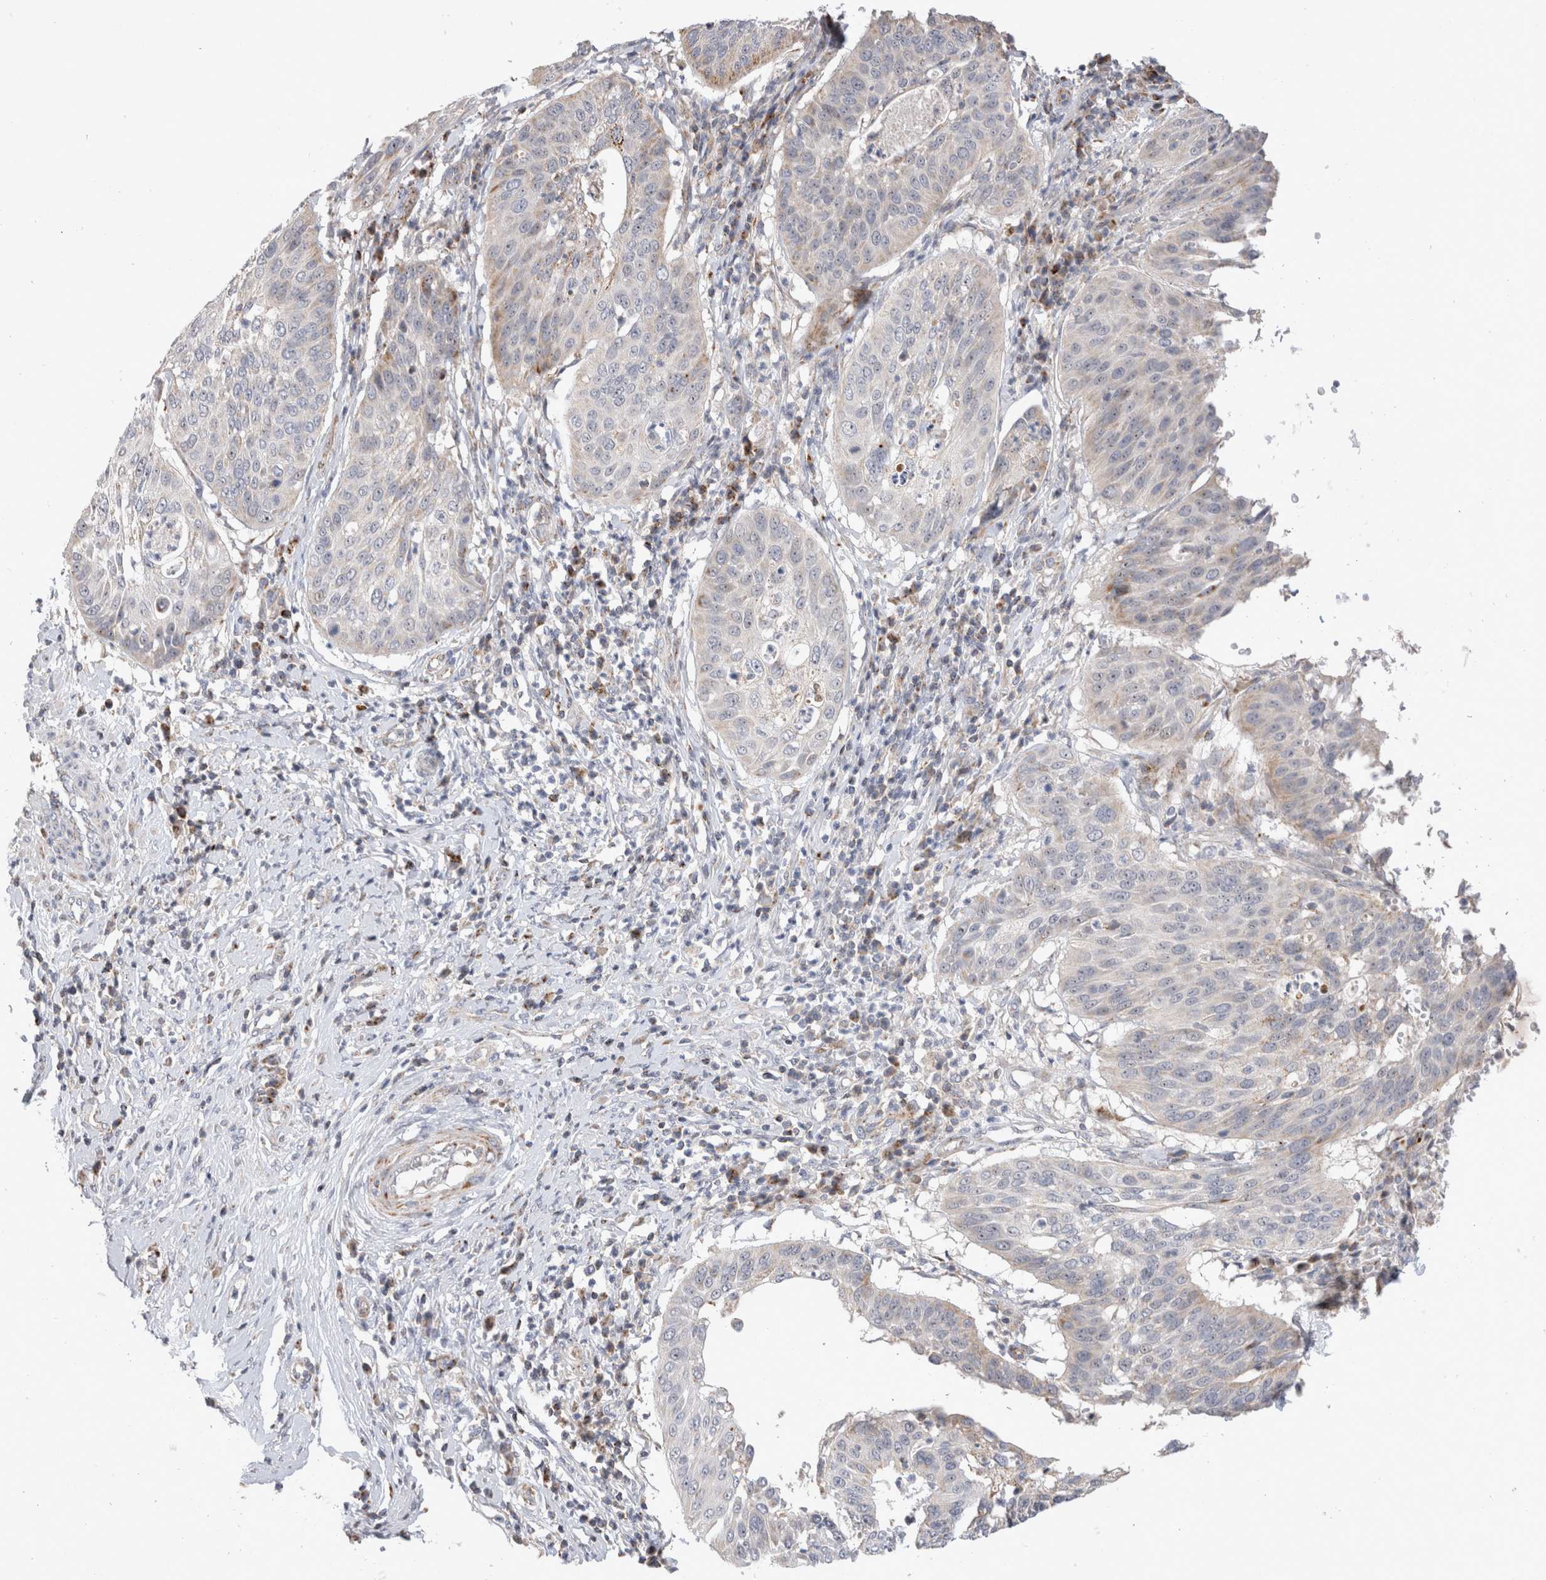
{"staining": {"intensity": "negative", "quantity": "none", "location": "none"}, "tissue": "cervical cancer", "cell_type": "Tumor cells", "image_type": "cancer", "snomed": [{"axis": "morphology", "description": "Normal tissue, NOS"}, {"axis": "morphology", "description": "Squamous cell carcinoma, NOS"}, {"axis": "topography", "description": "Cervix"}], "caption": "Tumor cells are negative for protein expression in human cervical squamous cell carcinoma. (DAB immunohistochemistry (IHC), high magnification).", "gene": "CHADL", "patient": {"sex": "female", "age": 39}}